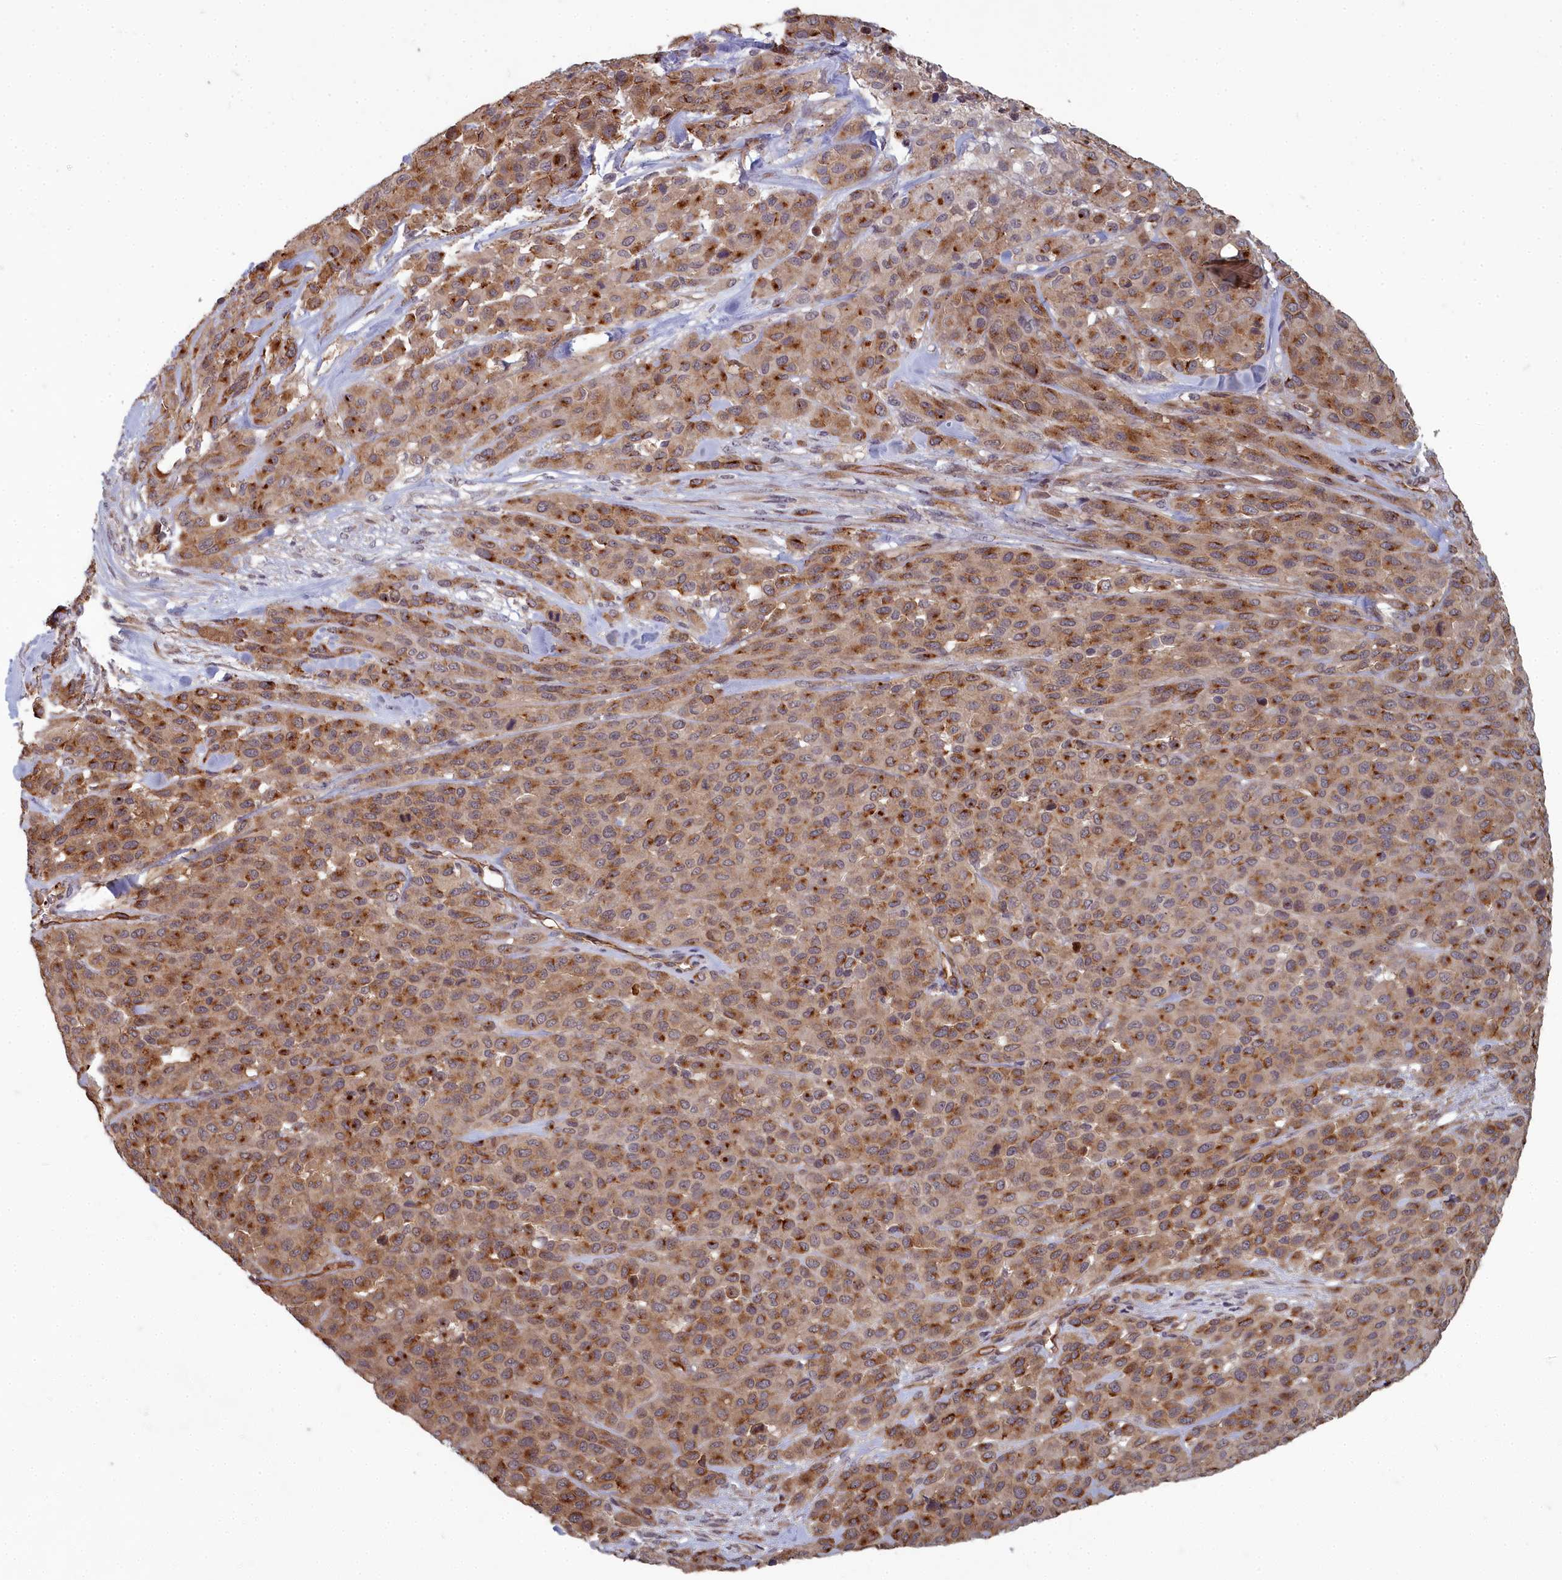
{"staining": {"intensity": "moderate", "quantity": ">75%", "location": "cytoplasmic/membranous"}, "tissue": "melanoma", "cell_type": "Tumor cells", "image_type": "cancer", "snomed": [{"axis": "morphology", "description": "Malignant melanoma, Metastatic site"}, {"axis": "topography", "description": "Skin"}], "caption": "Approximately >75% of tumor cells in malignant melanoma (metastatic site) demonstrate moderate cytoplasmic/membranous protein positivity as visualized by brown immunohistochemical staining.", "gene": "TSPYL4", "patient": {"sex": "female", "age": 81}}